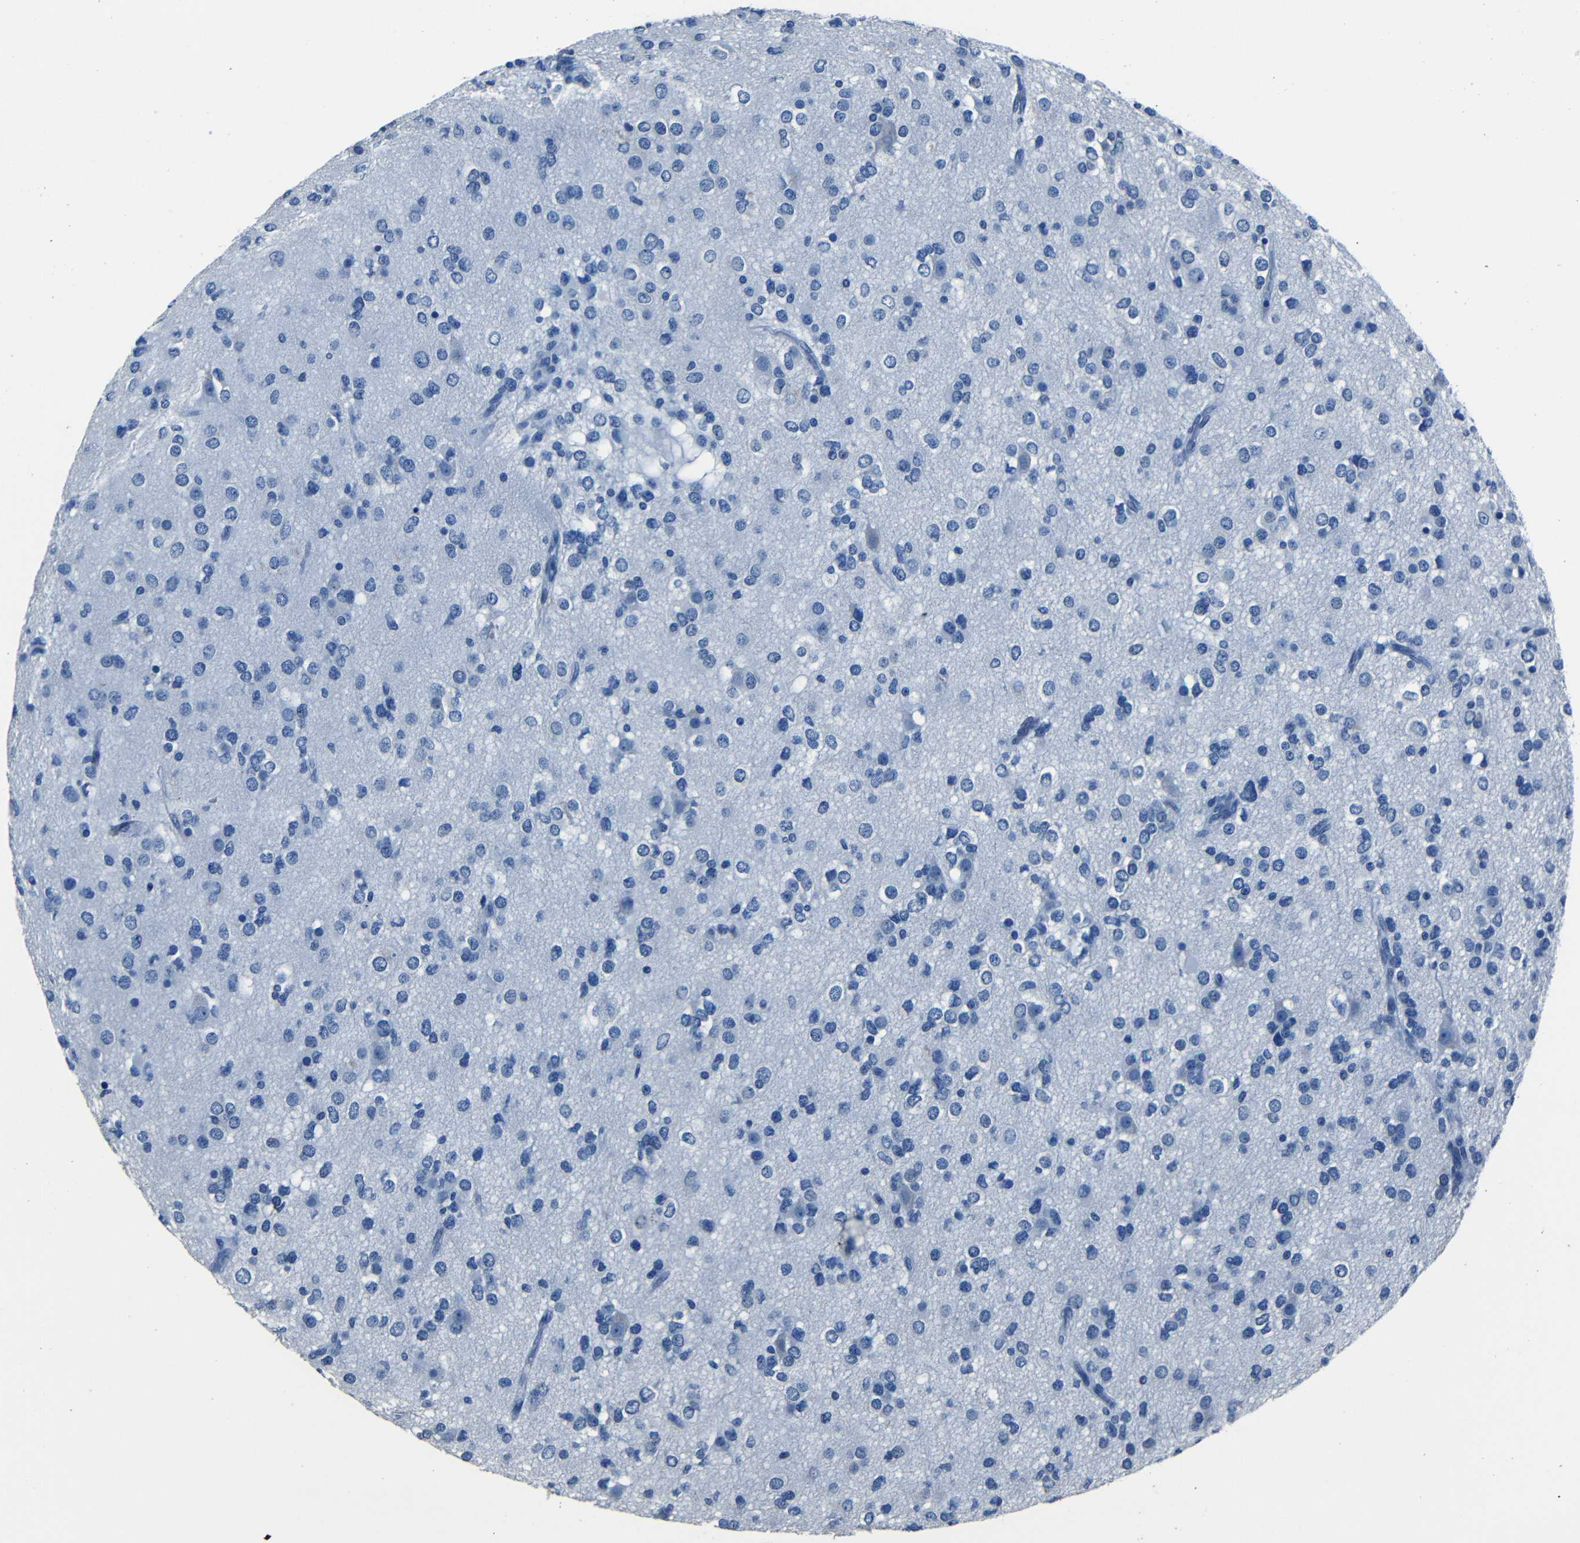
{"staining": {"intensity": "negative", "quantity": "none", "location": "none"}, "tissue": "glioma", "cell_type": "Tumor cells", "image_type": "cancer", "snomed": [{"axis": "morphology", "description": "Glioma, malignant, Low grade"}, {"axis": "topography", "description": "Brain"}], "caption": "IHC micrograph of neoplastic tissue: human malignant low-grade glioma stained with DAB (3,3'-diaminobenzidine) reveals no significant protein positivity in tumor cells.", "gene": "NCMAP", "patient": {"sex": "male", "age": 42}}